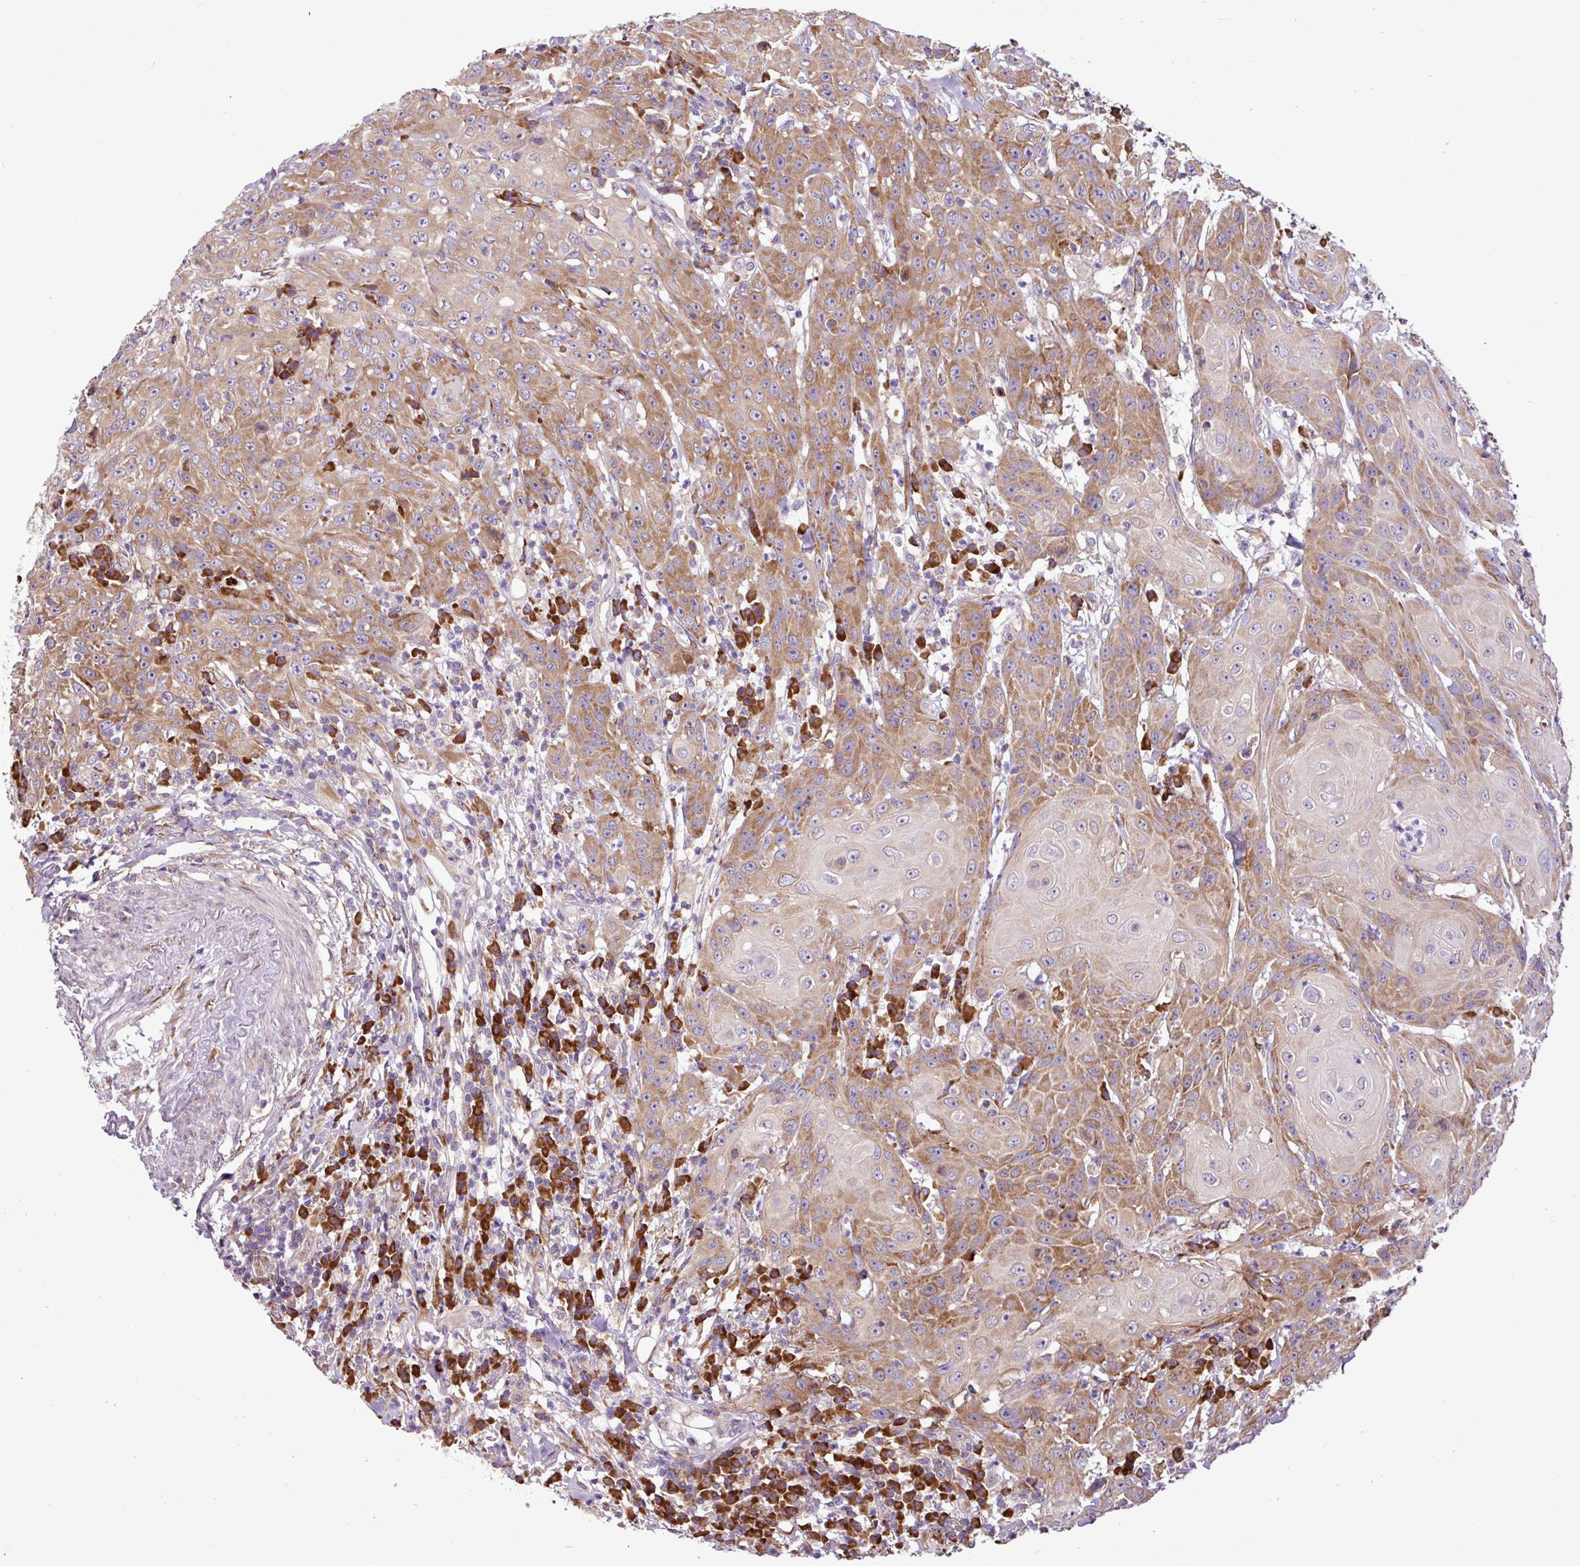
{"staining": {"intensity": "moderate", "quantity": "25%-75%", "location": "cytoplasmic/membranous"}, "tissue": "head and neck cancer", "cell_type": "Tumor cells", "image_type": "cancer", "snomed": [{"axis": "morphology", "description": "Squamous cell carcinoma, NOS"}, {"axis": "topography", "description": "Skin"}, {"axis": "topography", "description": "Head-Neck"}], "caption": "IHC of head and neck cancer exhibits medium levels of moderate cytoplasmic/membranous expression in approximately 25%-75% of tumor cells.", "gene": "RPL13", "patient": {"sex": "male", "age": 80}}